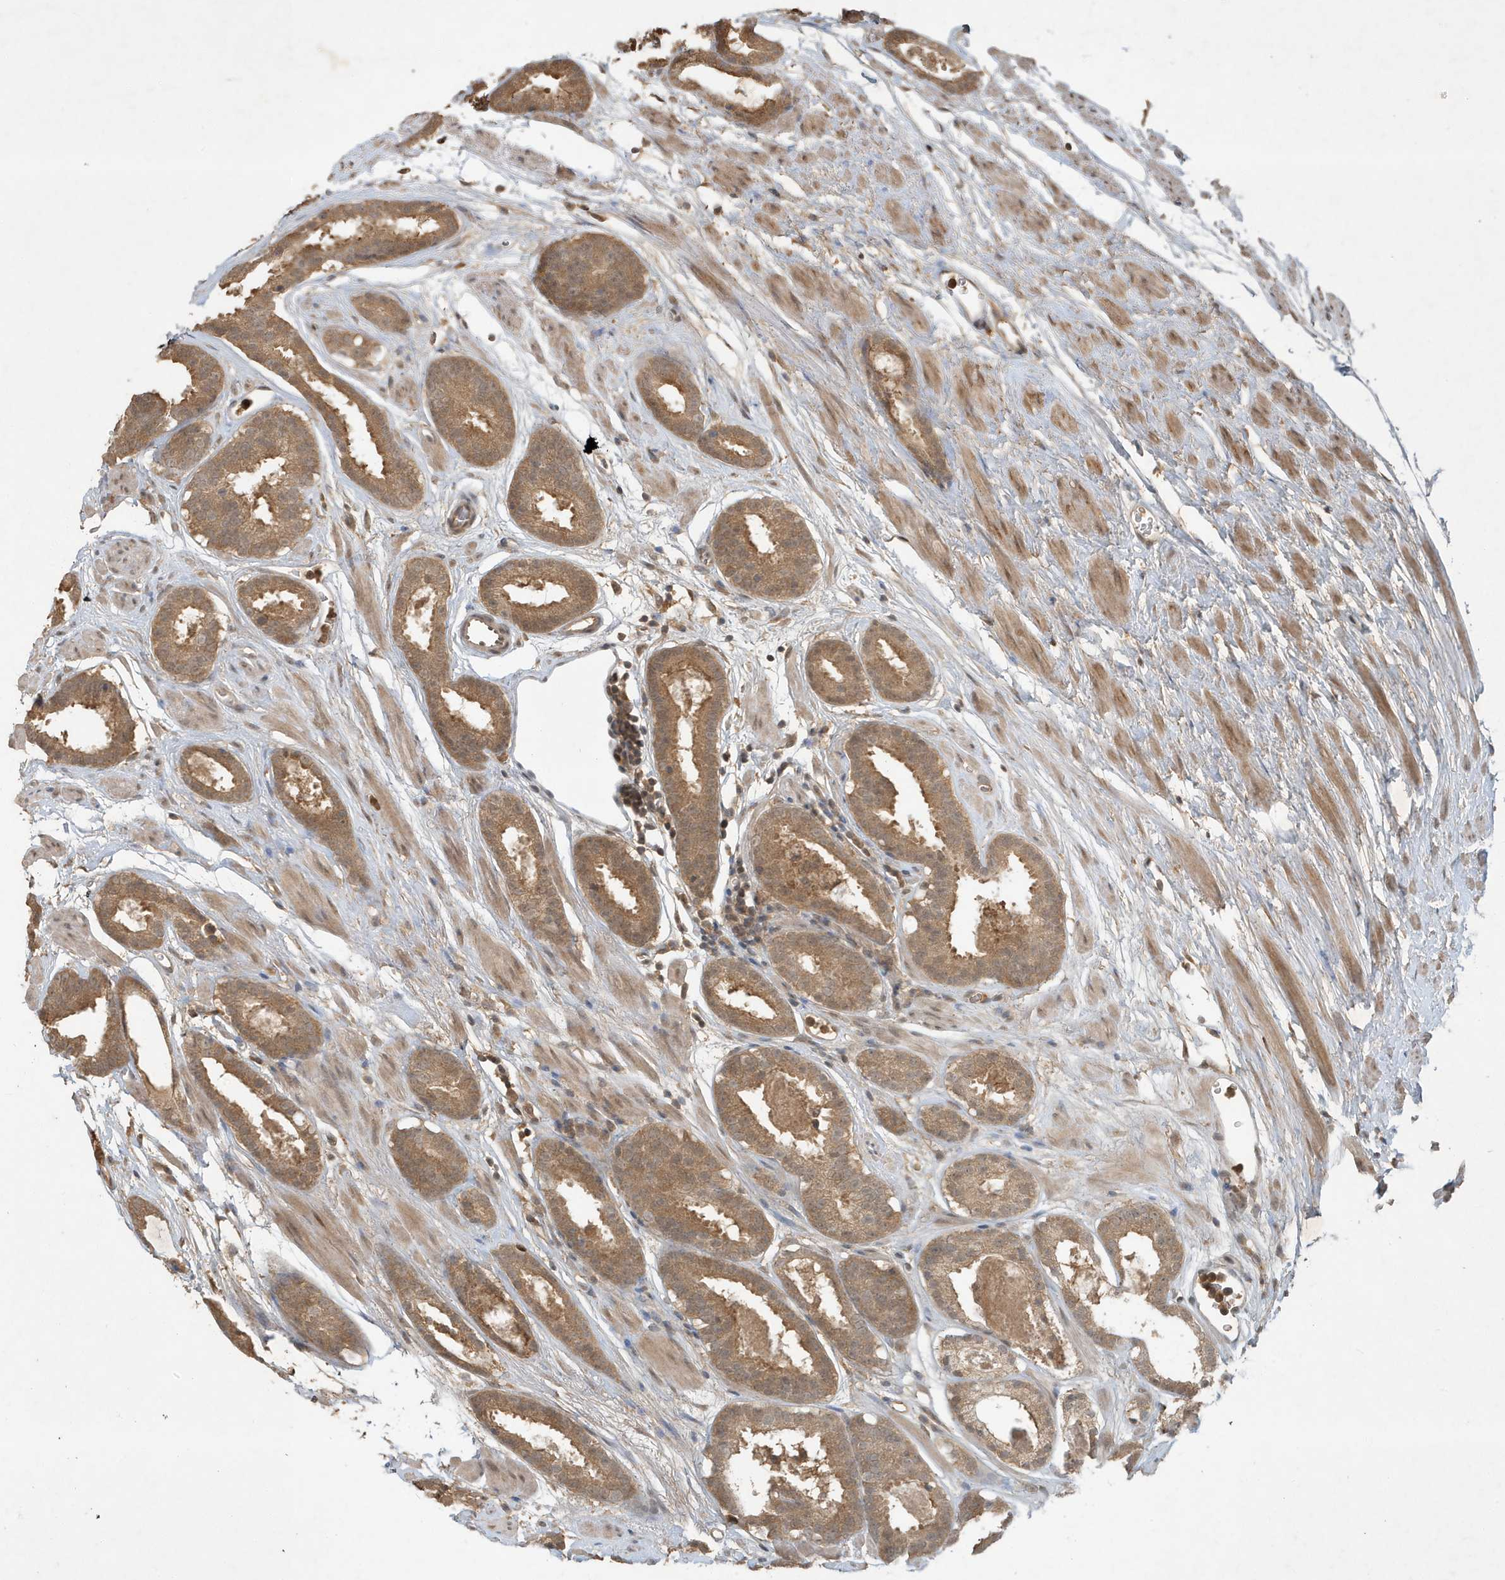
{"staining": {"intensity": "moderate", "quantity": ">75%", "location": "cytoplasmic/membranous"}, "tissue": "prostate cancer", "cell_type": "Tumor cells", "image_type": "cancer", "snomed": [{"axis": "morphology", "description": "Adenocarcinoma, Low grade"}, {"axis": "topography", "description": "Prostate"}], "caption": "This histopathology image exhibits immunohistochemistry (IHC) staining of human prostate adenocarcinoma (low-grade), with medium moderate cytoplasmic/membranous positivity in about >75% of tumor cells.", "gene": "ABCB9", "patient": {"sex": "male", "age": 69}}